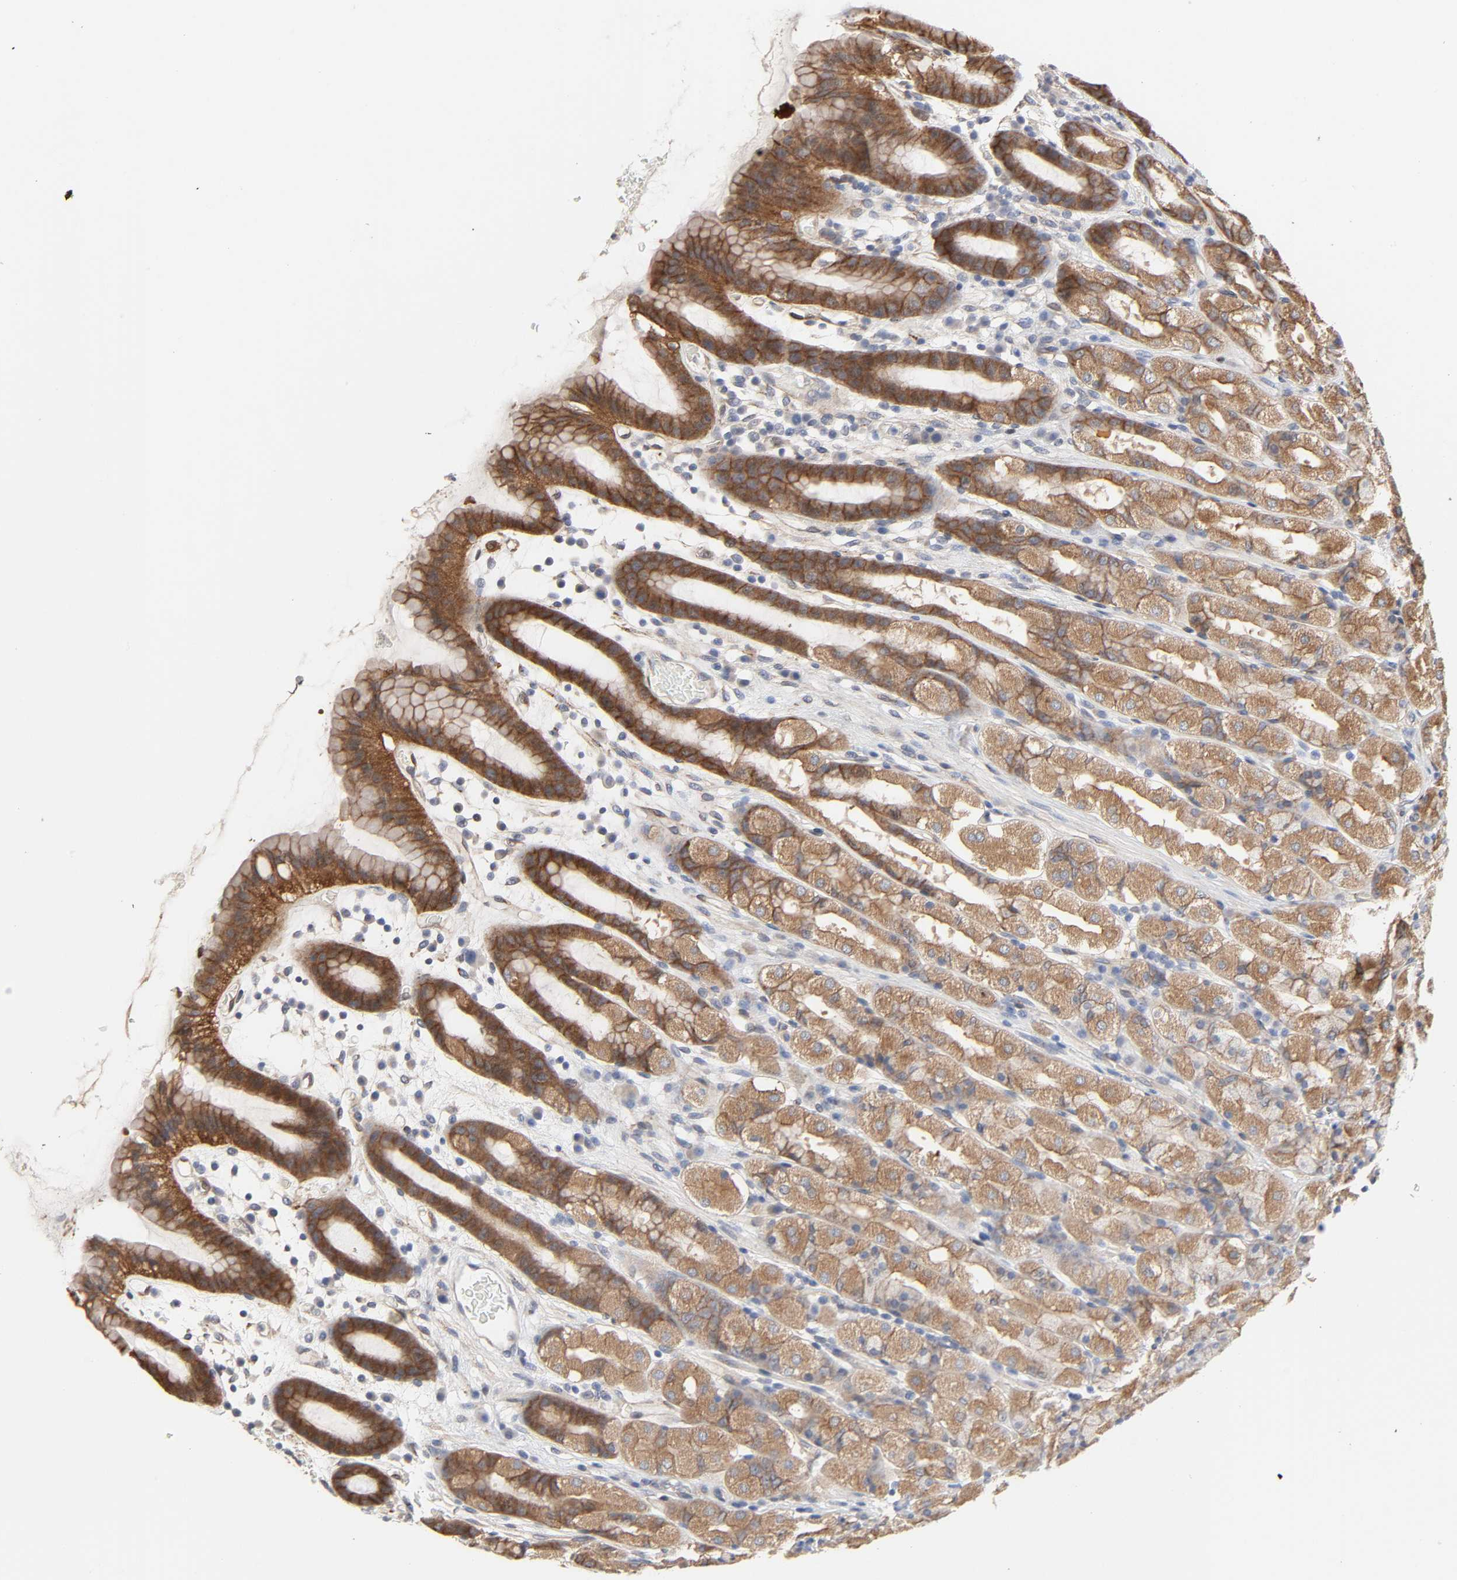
{"staining": {"intensity": "moderate", "quantity": ">75%", "location": "cytoplasmic/membranous"}, "tissue": "stomach", "cell_type": "Glandular cells", "image_type": "normal", "snomed": [{"axis": "morphology", "description": "Normal tissue, NOS"}, {"axis": "topography", "description": "Stomach, upper"}], "caption": "Moderate cytoplasmic/membranous positivity for a protein is appreciated in approximately >75% of glandular cells of normal stomach using immunohistochemistry.", "gene": "NDRG2", "patient": {"sex": "male", "age": 68}}